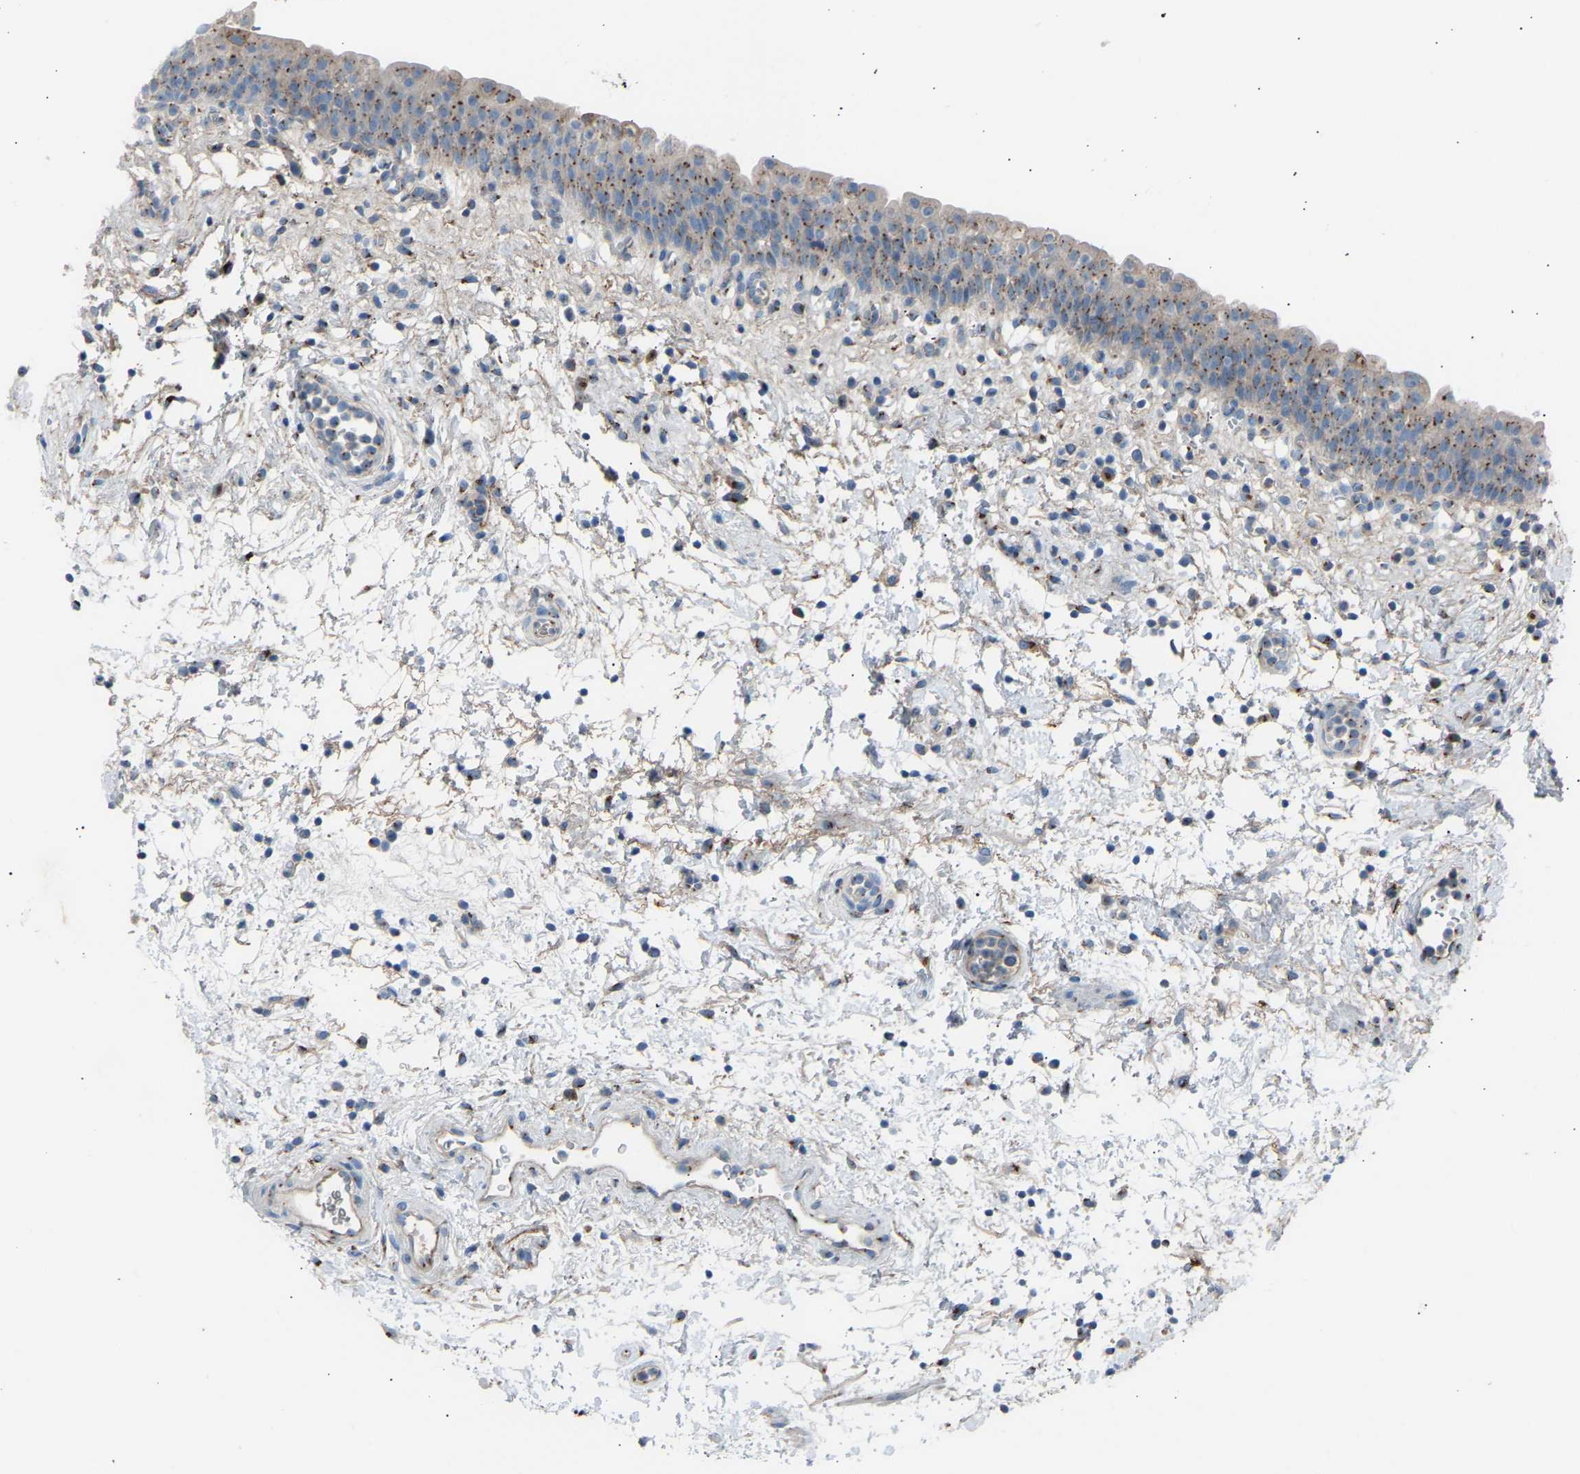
{"staining": {"intensity": "moderate", "quantity": ">75%", "location": "cytoplasmic/membranous"}, "tissue": "urinary bladder", "cell_type": "Urothelial cells", "image_type": "normal", "snomed": [{"axis": "morphology", "description": "Normal tissue, NOS"}, {"axis": "topography", "description": "Urinary bladder"}], "caption": "Urothelial cells exhibit medium levels of moderate cytoplasmic/membranous positivity in about >75% of cells in unremarkable human urinary bladder. The staining was performed using DAB to visualize the protein expression in brown, while the nuclei were stained in blue with hematoxylin (Magnification: 20x).", "gene": "CYREN", "patient": {"sex": "male", "age": 37}}